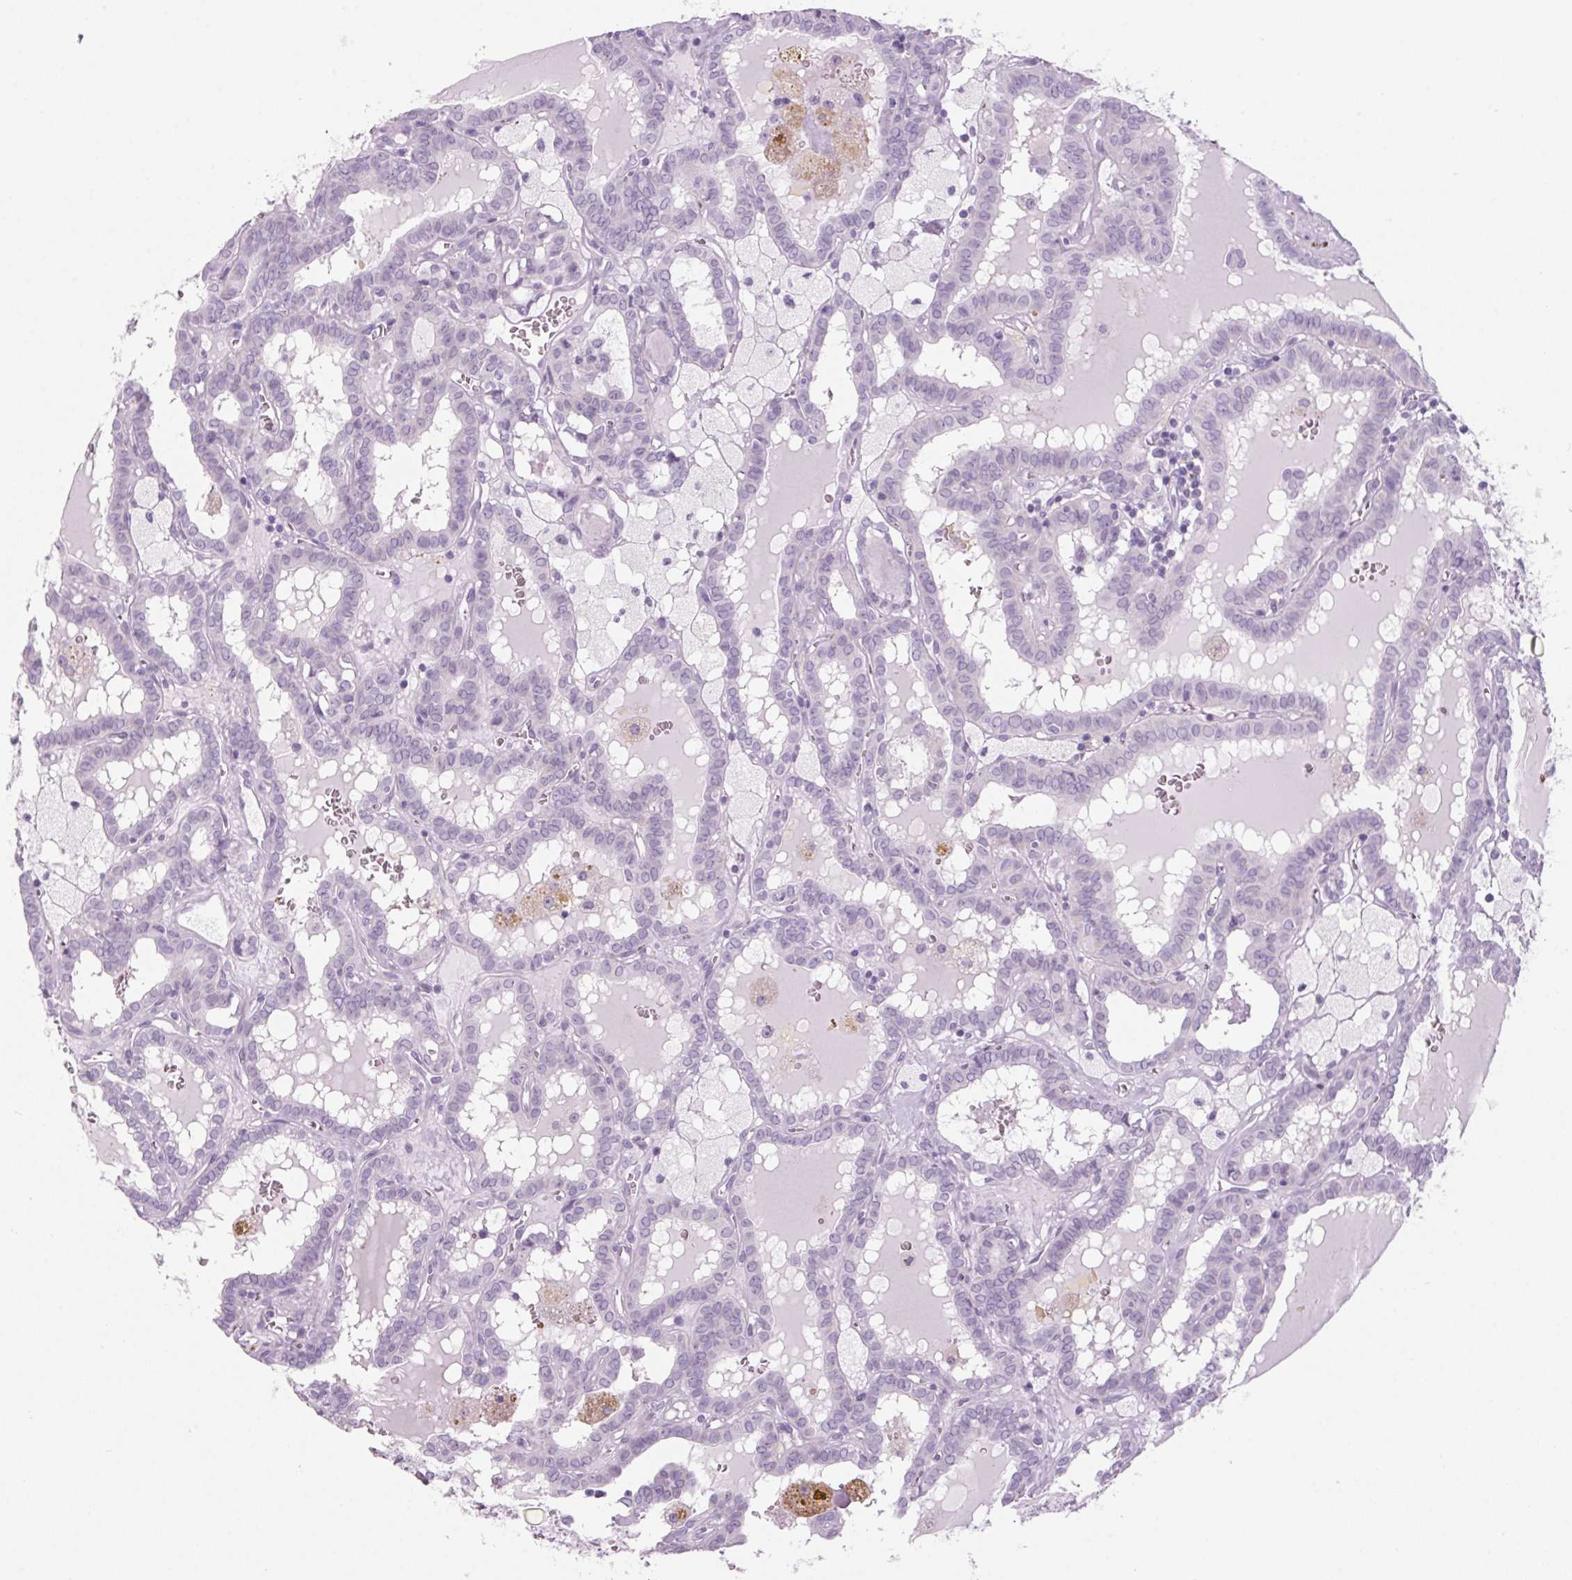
{"staining": {"intensity": "negative", "quantity": "none", "location": "none"}, "tissue": "thyroid cancer", "cell_type": "Tumor cells", "image_type": "cancer", "snomed": [{"axis": "morphology", "description": "Papillary adenocarcinoma, NOS"}, {"axis": "topography", "description": "Thyroid gland"}], "caption": "This is an immunohistochemistry micrograph of papillary adenocarcinoma (thyroid). There is no staining in tumor cells.", "gene": "PPP1R1A", "patient": {"sex": "female", "age": 39}}